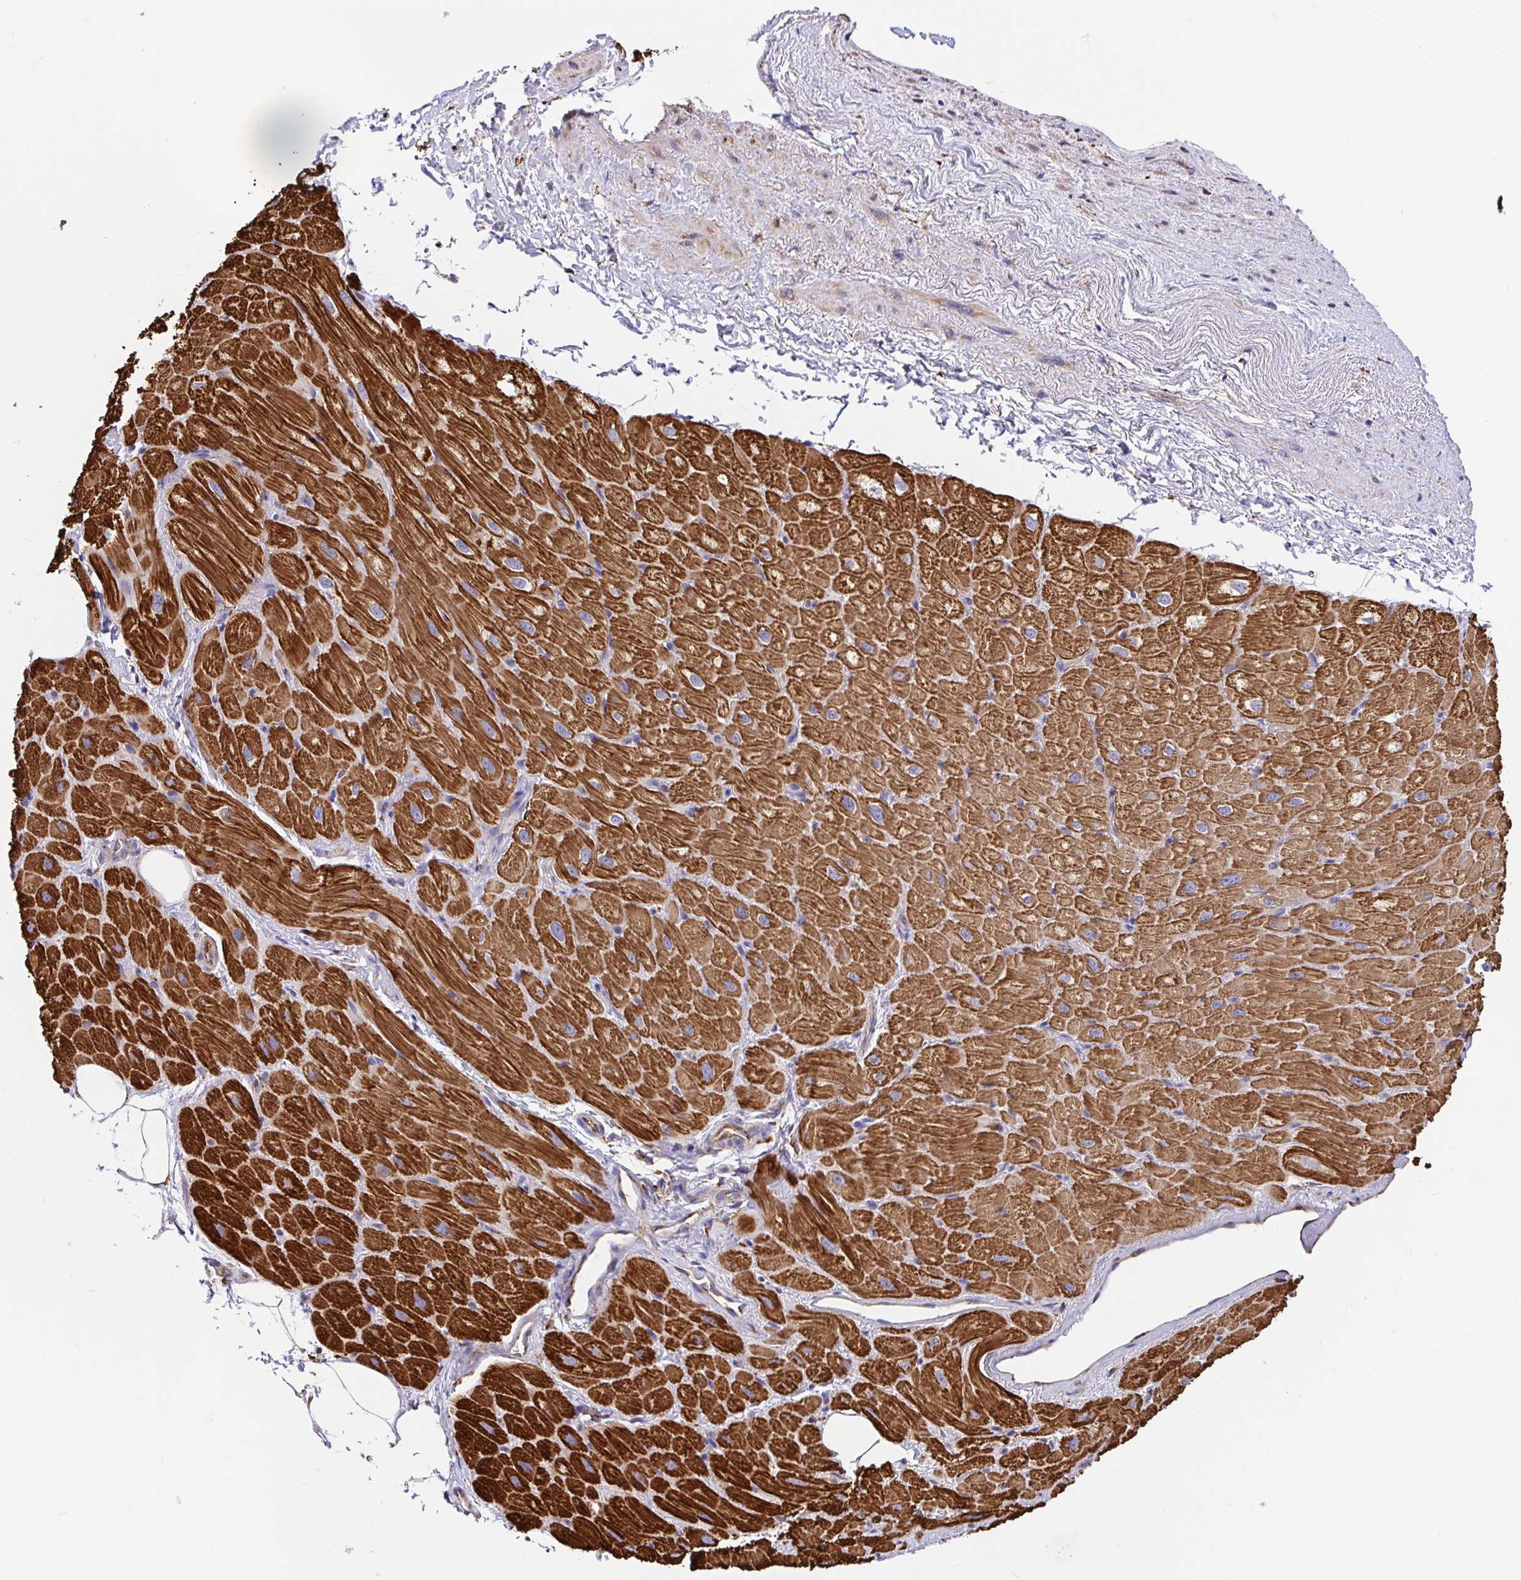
{"staining": {"intensity": "strong", "quantity": ">75%", "location": "cytoplasmic/membranous"}, "tissue": "heart muscle", "cell_type": "Cardiomyocytes", "image_type": "normal", "snomed": [{"axis": "morphology", "description": "Normal tissue, NOS"}, {"axis": "topography", "description": "Heart"}], "caption": "Cardiomyocytes reveal high levels of strong cytoplasmic/membranous positivity in approximately >75% of cells in normal heart muscle. (brown staining indicates protein expression, while blue staining denotes nuclei).", "gene": "MAOA", "patient": {"sex": "male", "age": 62}}